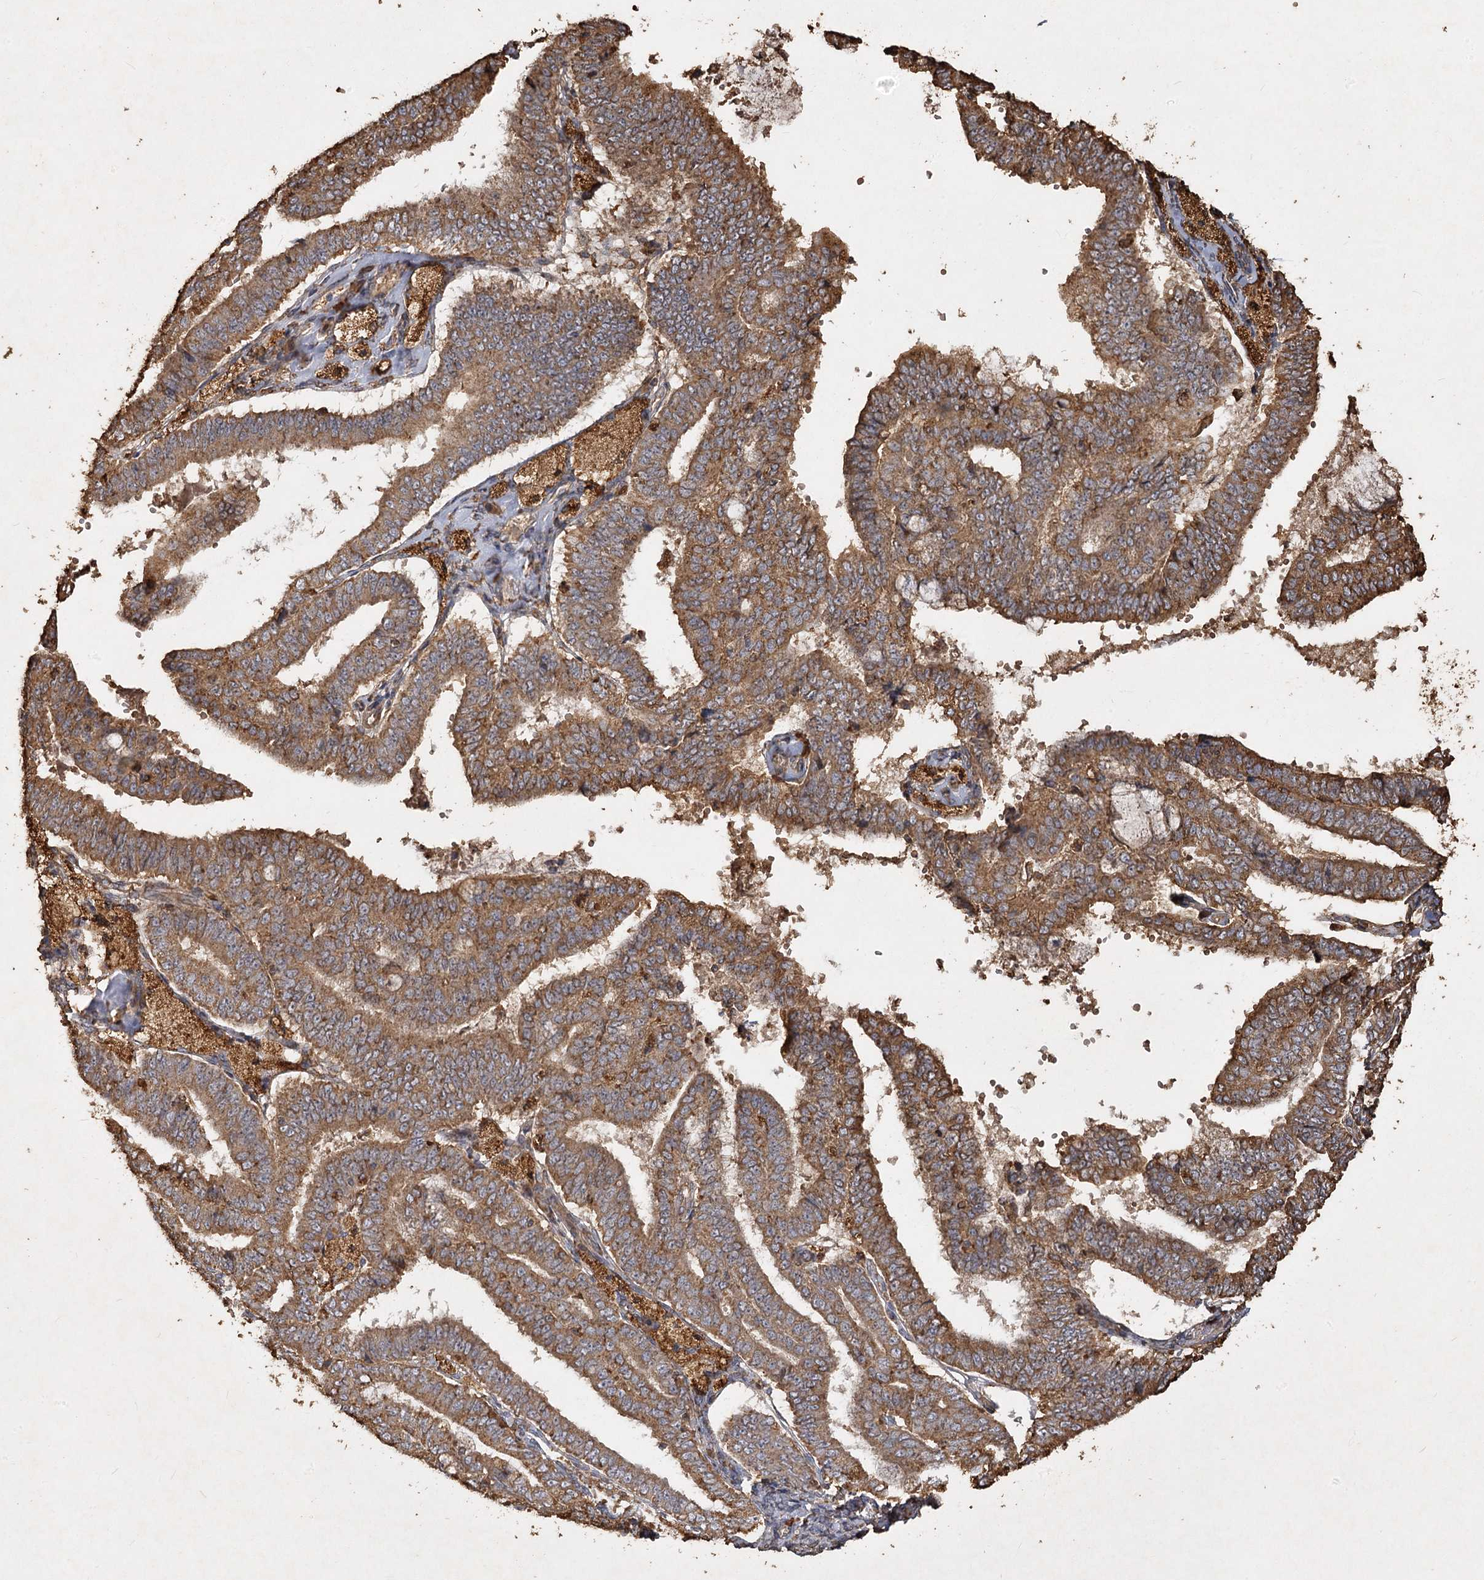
{"staining": {"intensity": "moderate", "quantity": ">75%", "location": "cytoplasmic/membranous"}, "tissue": "endometrial cancer", "cell_type": "Tumor cells", "image_type": "cancer", "snomed": [{"axis": "morphology", "description": "Adenocarcinoma, NOS"}, {"axis": "topography", "description": "Endometrium"}], "caption": "Moderate cytoplasmic/membranous positivity is seen in about >75% of tumor cells in endometrial cancer.", "gene": "PIK3C2A", "patient": {"sex": "female", "age": 63}}